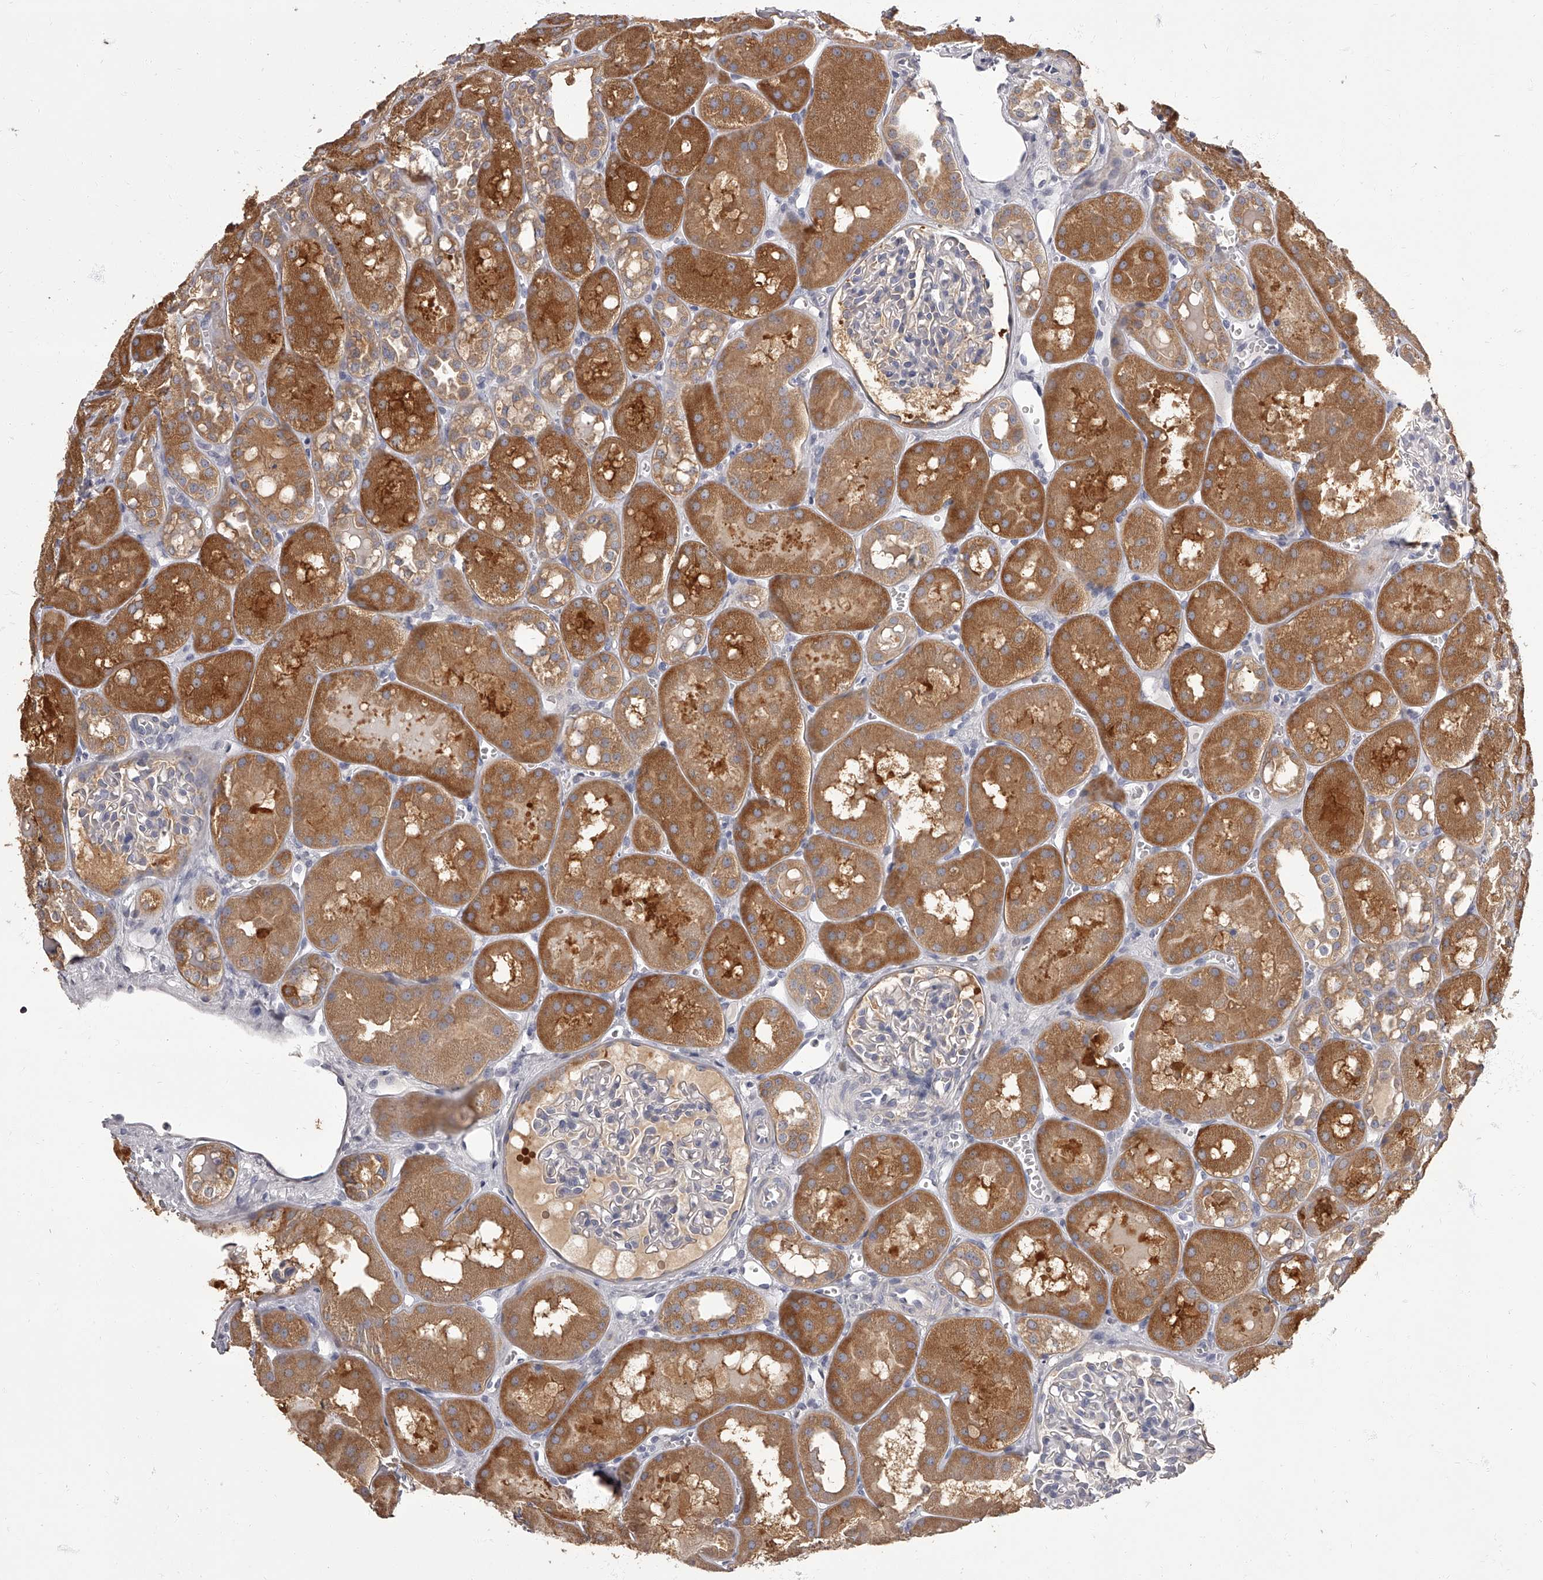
{"staining": {"intensity": "weak", "quantity": "<25%", "location": "cytoplasmic/membranous"}, "tissue": "kidney", "cell_type": "Cells in glomeruli", "image_type": "normal", "snomed": [{"axis": "morphology", "description": "Normal tissue, NOS"}, {"axis": "topography", "description": "Kidney"}], "caption": "IHC histopathology image of unremarkable kidney: kidney stained with DAB (3,3'-diaminobenzidine) exhibits no significant protein expression in cells in glomeruli.", "gene": "APEH", "patient": {"sex": "male", "age": 16}}